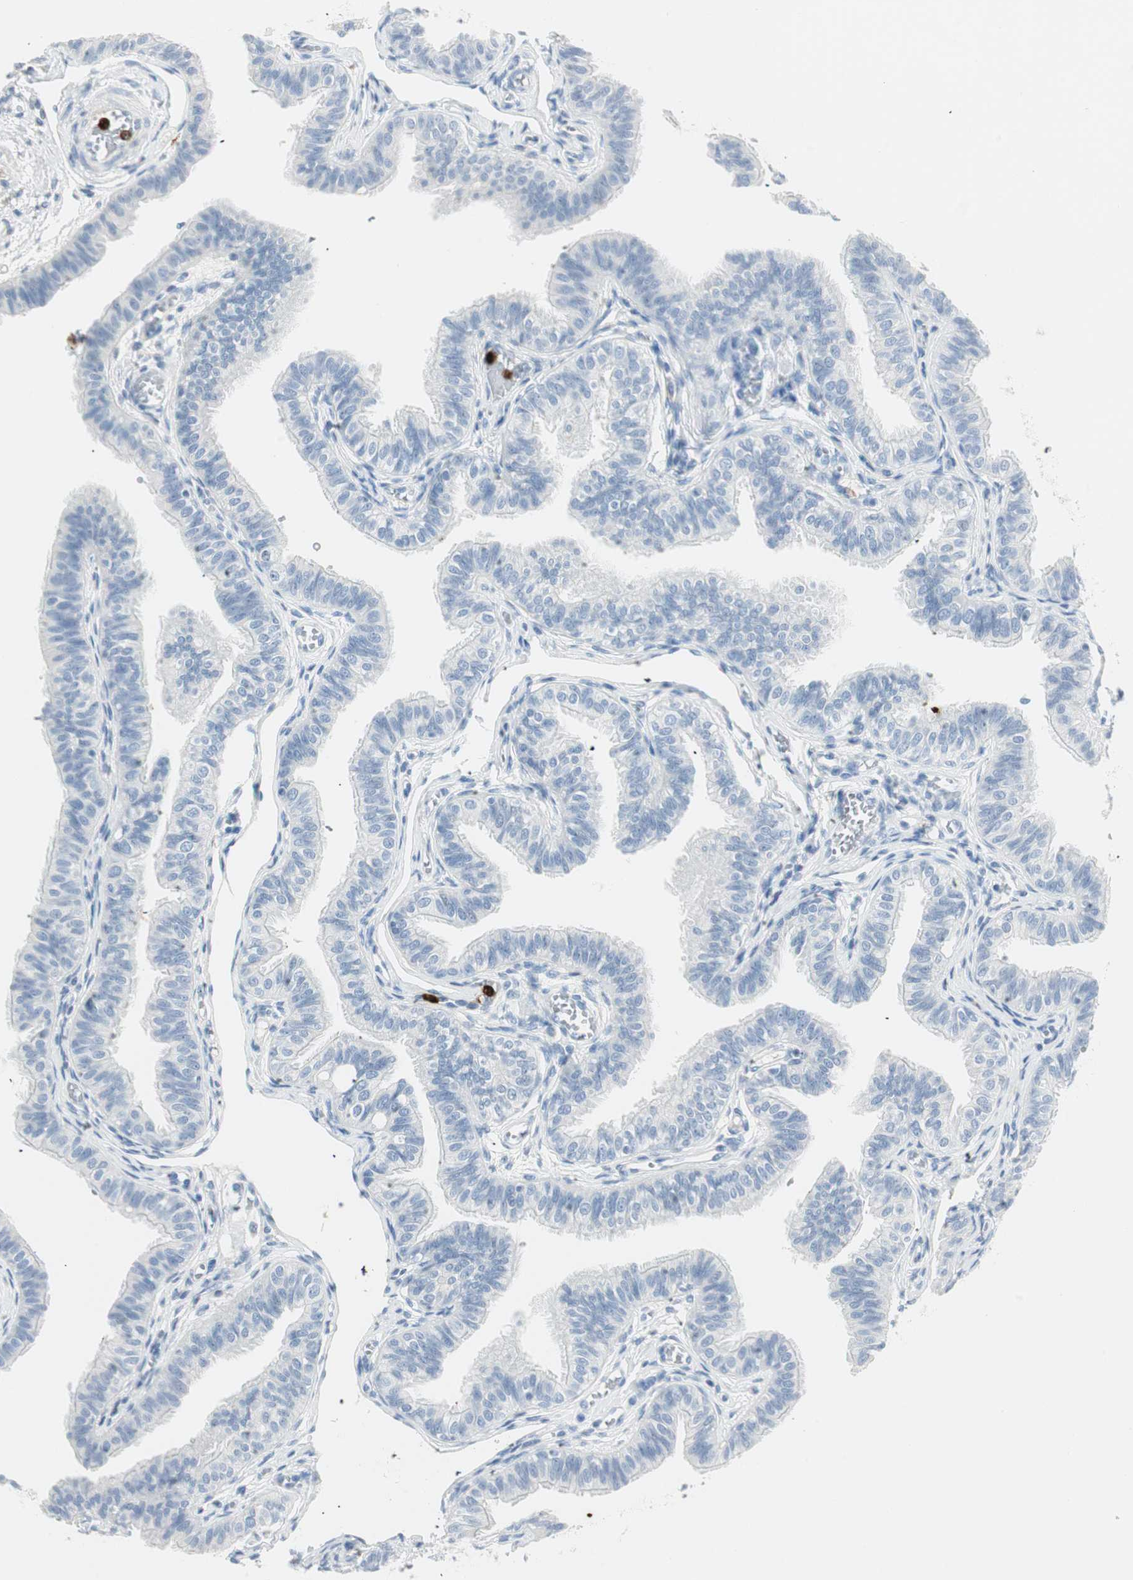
{"staining": {"intensity": "negative", "quantity": "none", "location": "none"}, "tissue": "fallopian tube", "cell_type": "Glandular cells", "image_type": "normal", "snomed": [{"axis": "morphology", "description": "Normal tissue, NOS"}, {"axis": "morphology", "description": "Dermoid, NOS"}, {"axis": "topography", "description": "Fallopian tube"}], "caption": "Fallopian tube stained for a protein using IHC reveals no positivity glandular cells.", "gene": "PRTN3", "patient": {"sex": "female", "age": 33}}